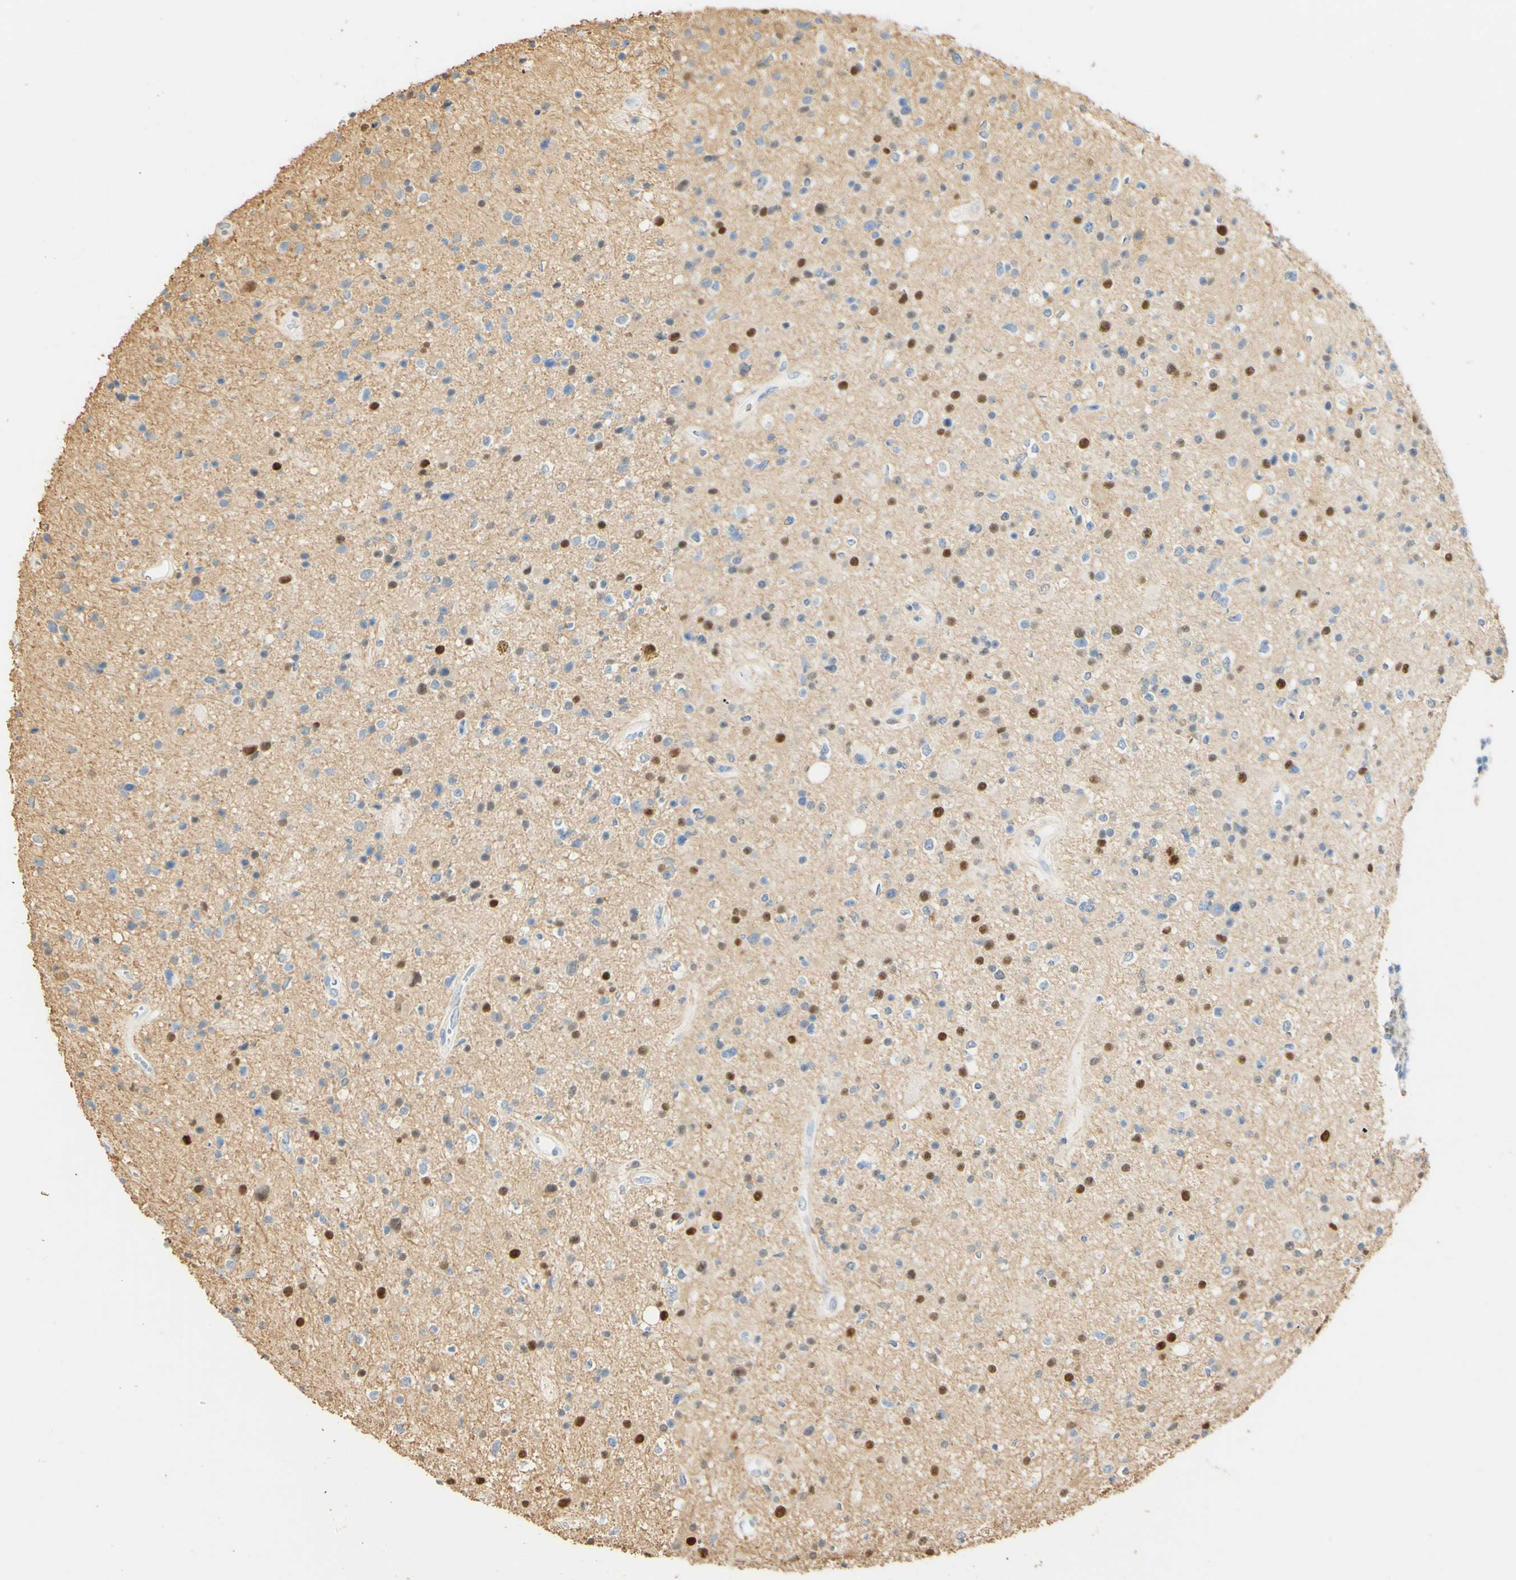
{"staining": {"intensity": "strong", "quantity": "25%-75%", "location": "nuclear"}, "tissue": "glioma", "cell_type": "Tumor cells", "image_type": "cancer", "snomed": [{"axis": "morphology", "description": "Glioma, malignant, High grade"}, {"axis": "topography", "description": "Brain"}], "caption": "Immunohistochemical staining of human malignant glioma (high-grade) exhibits high levels of strong nuclear expression in approximately 25%-75% of tumor cells.", "gene": "MAP3K4", "patient": {"sex": "male", "age": 33}}